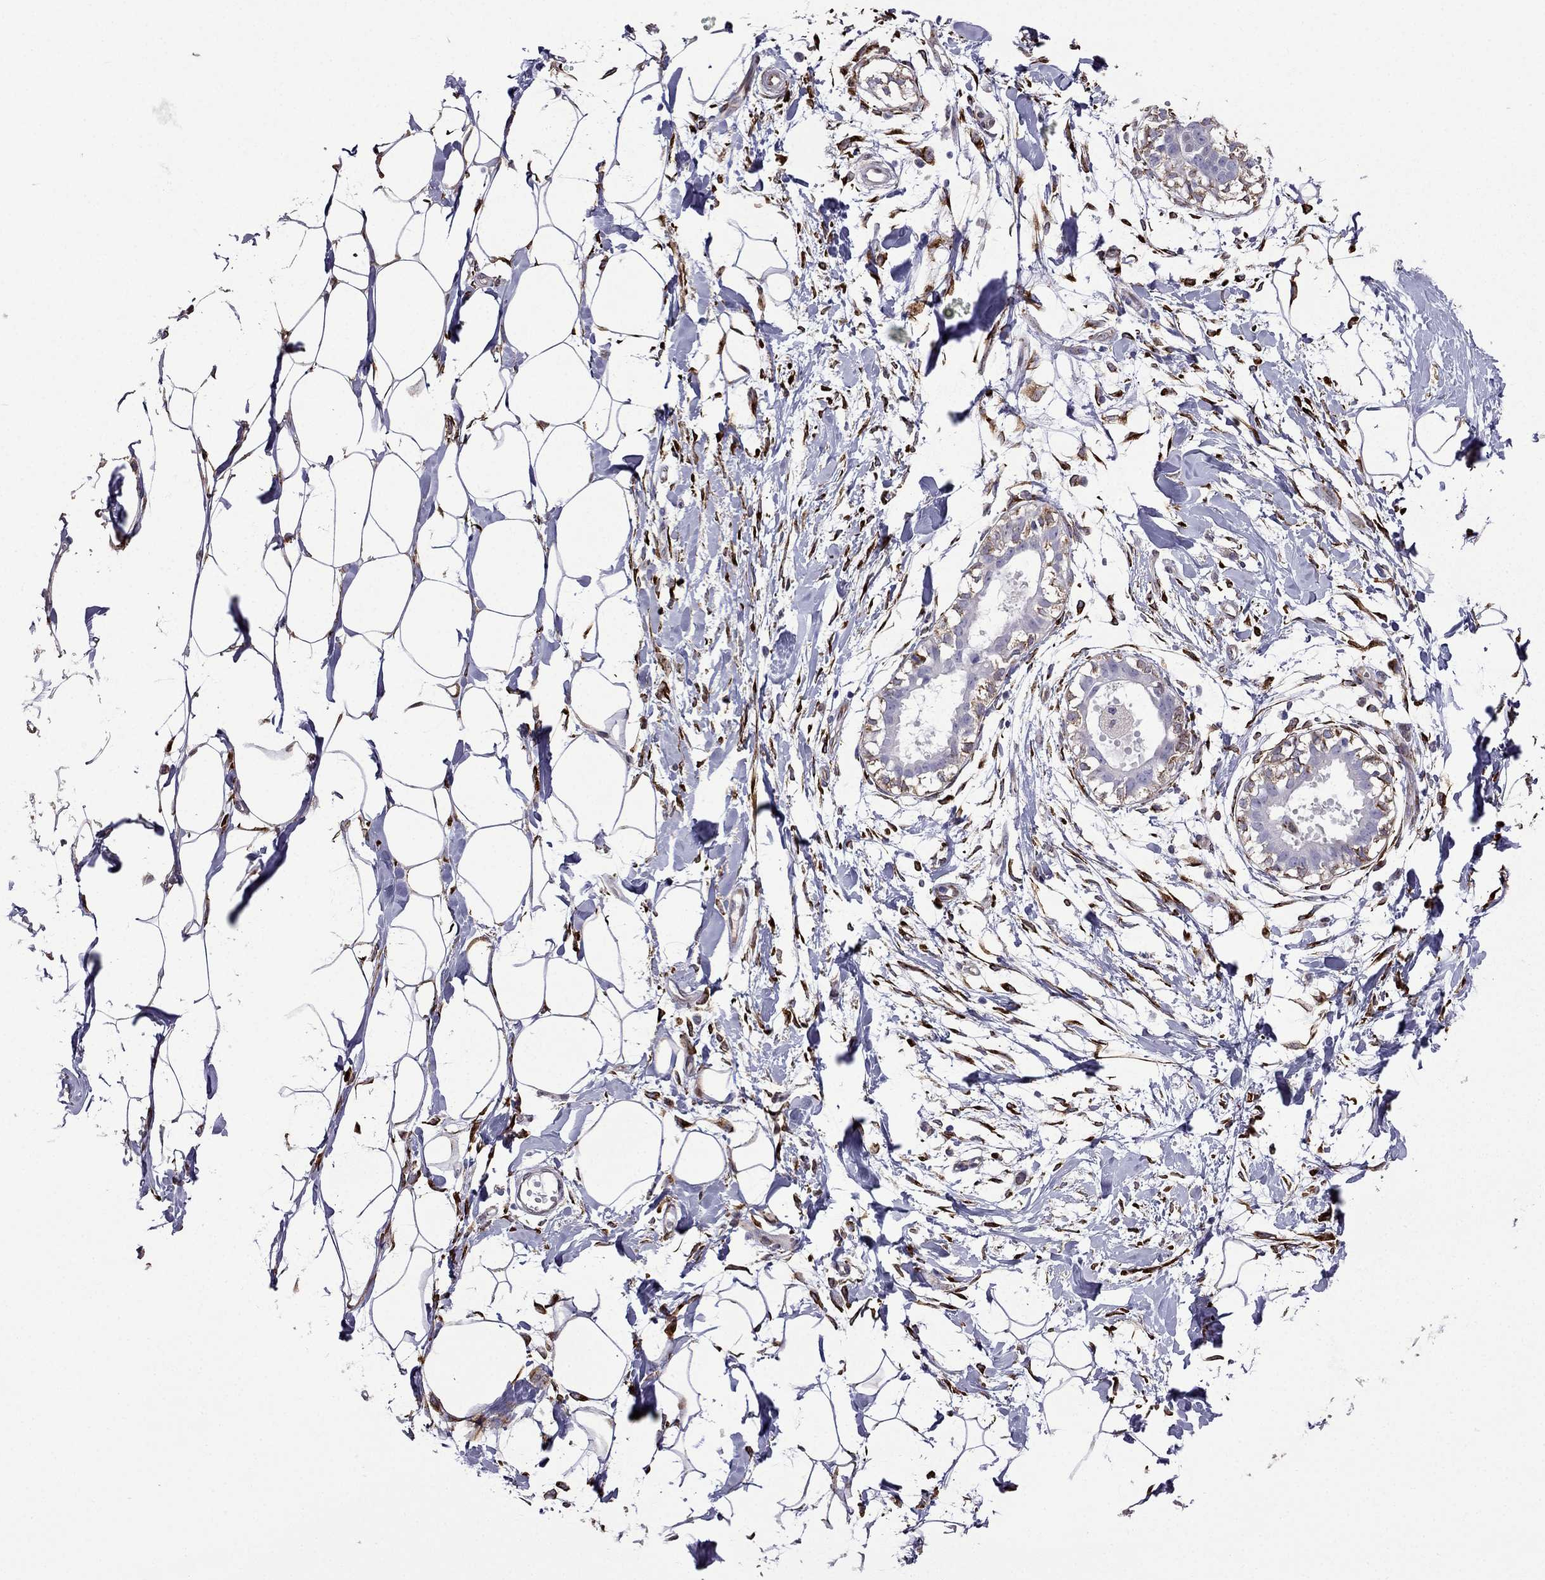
{"staining": {"intensity": "negative", "quantity": "none", "location": "none"}, "tissue": "breast", "cell_type": "Adipocytes", "image_type": "normal", "snomed": [{"axis": "morphology", "description": "Normal tissue, NOS"}, {"axis": "topography", "description": "Breast"}], "caption": "Human breast stained for a protein using immunohistochemistry displays no positivity in adipocytes.", "gene": "IKBIP", "patient": {"sex": "female", "age": 49}}